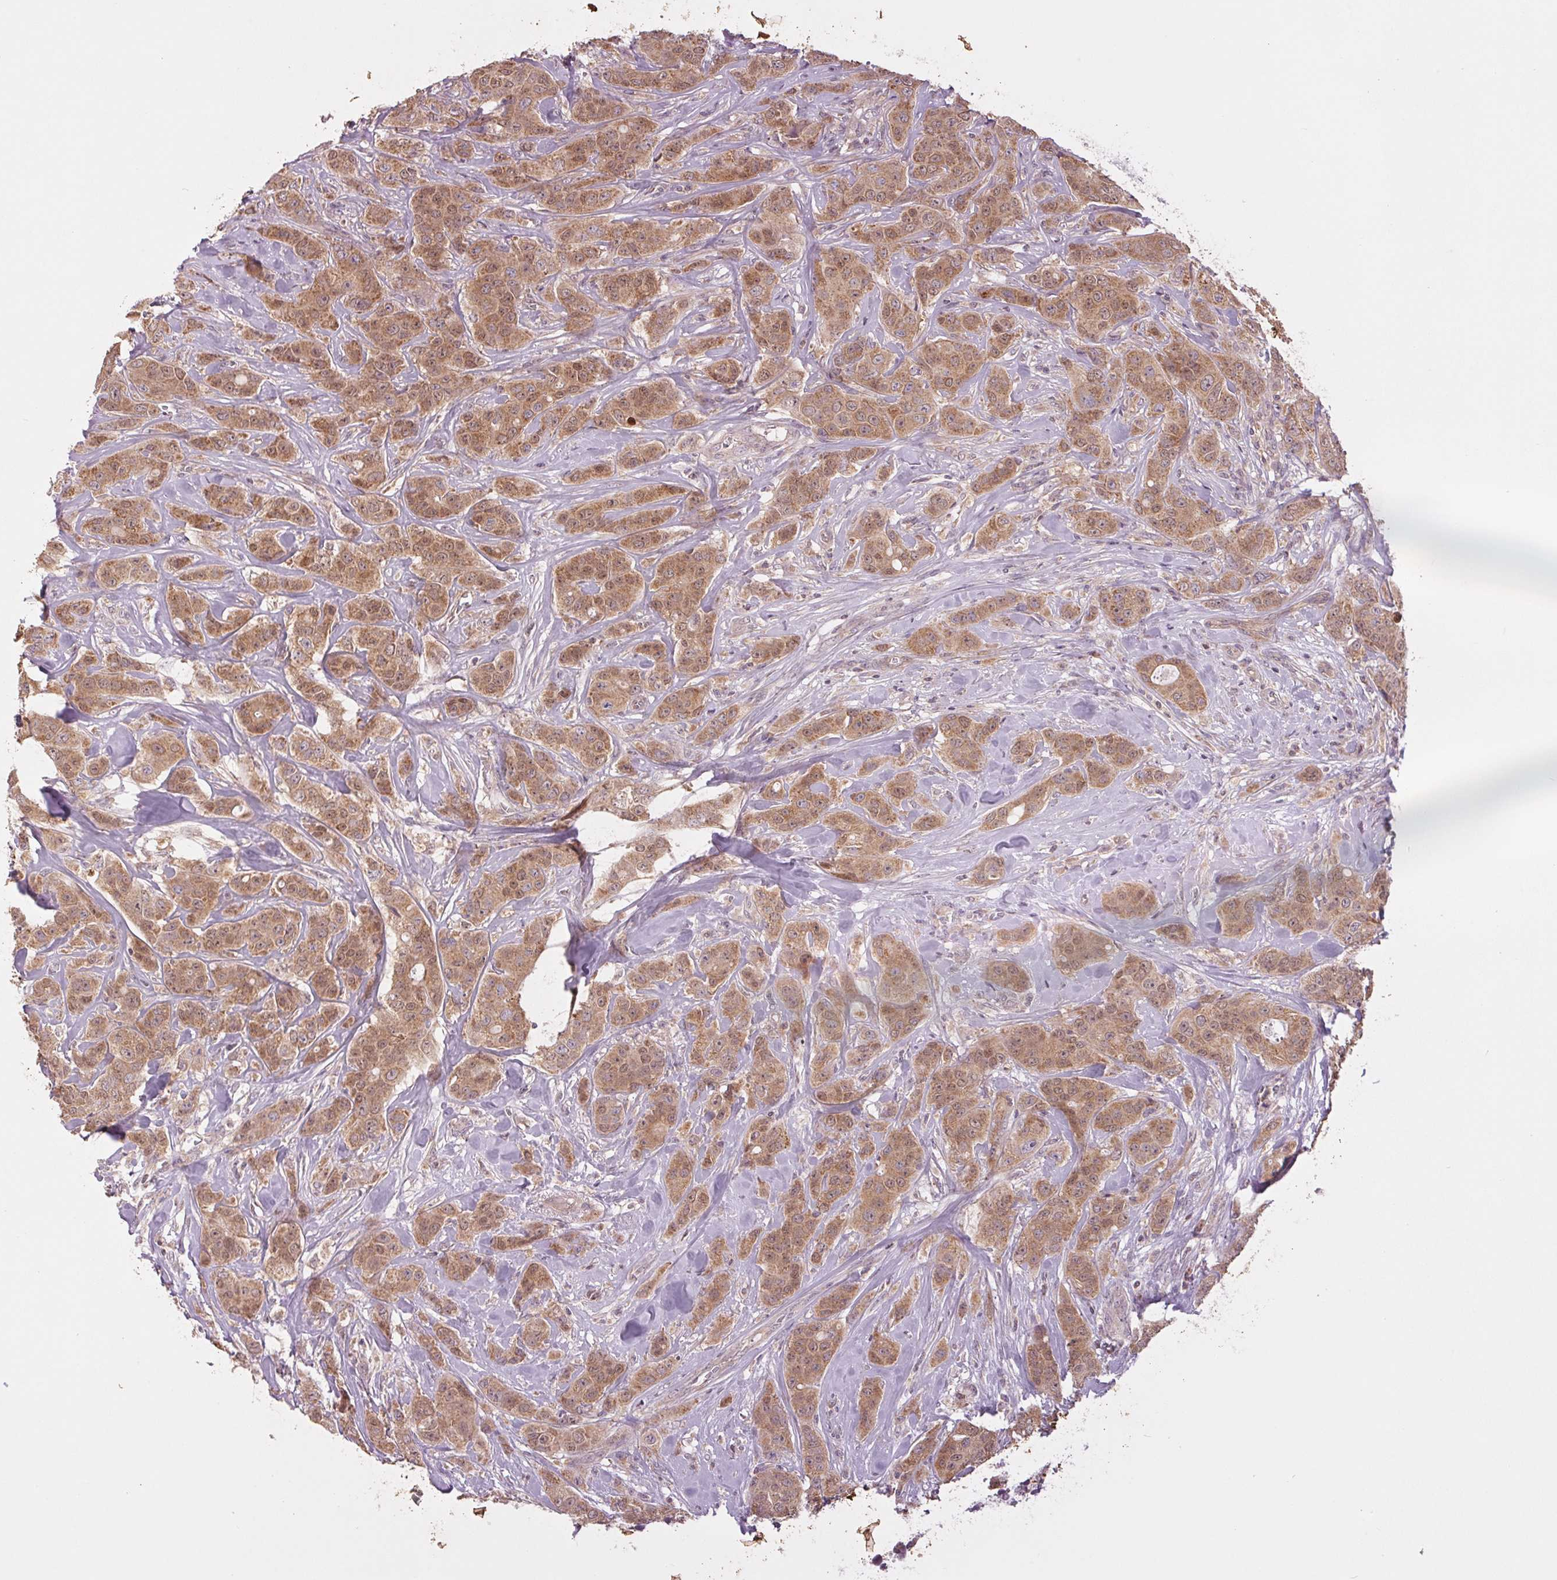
{"staining": {"intensity": "moderate", "quantity": ">75%", "location": "cytoplasmic/membranous"}, "tissue": "breast cancer", "cell_type": "Tumor cells", "image_type": "cancer", "snomed": [{"axis": "morphology", "description": "Duct carcinoma"}, {"axis": "topography", "description": "Breast"}], "caption": "Protein staining shows moderate cytoplasmic/membranous expression in about >75% of tumor cells in intraductal carcinoma (breast).", "gene": "MAP3K5", "patient": {"sex": "female", "age": 43}}